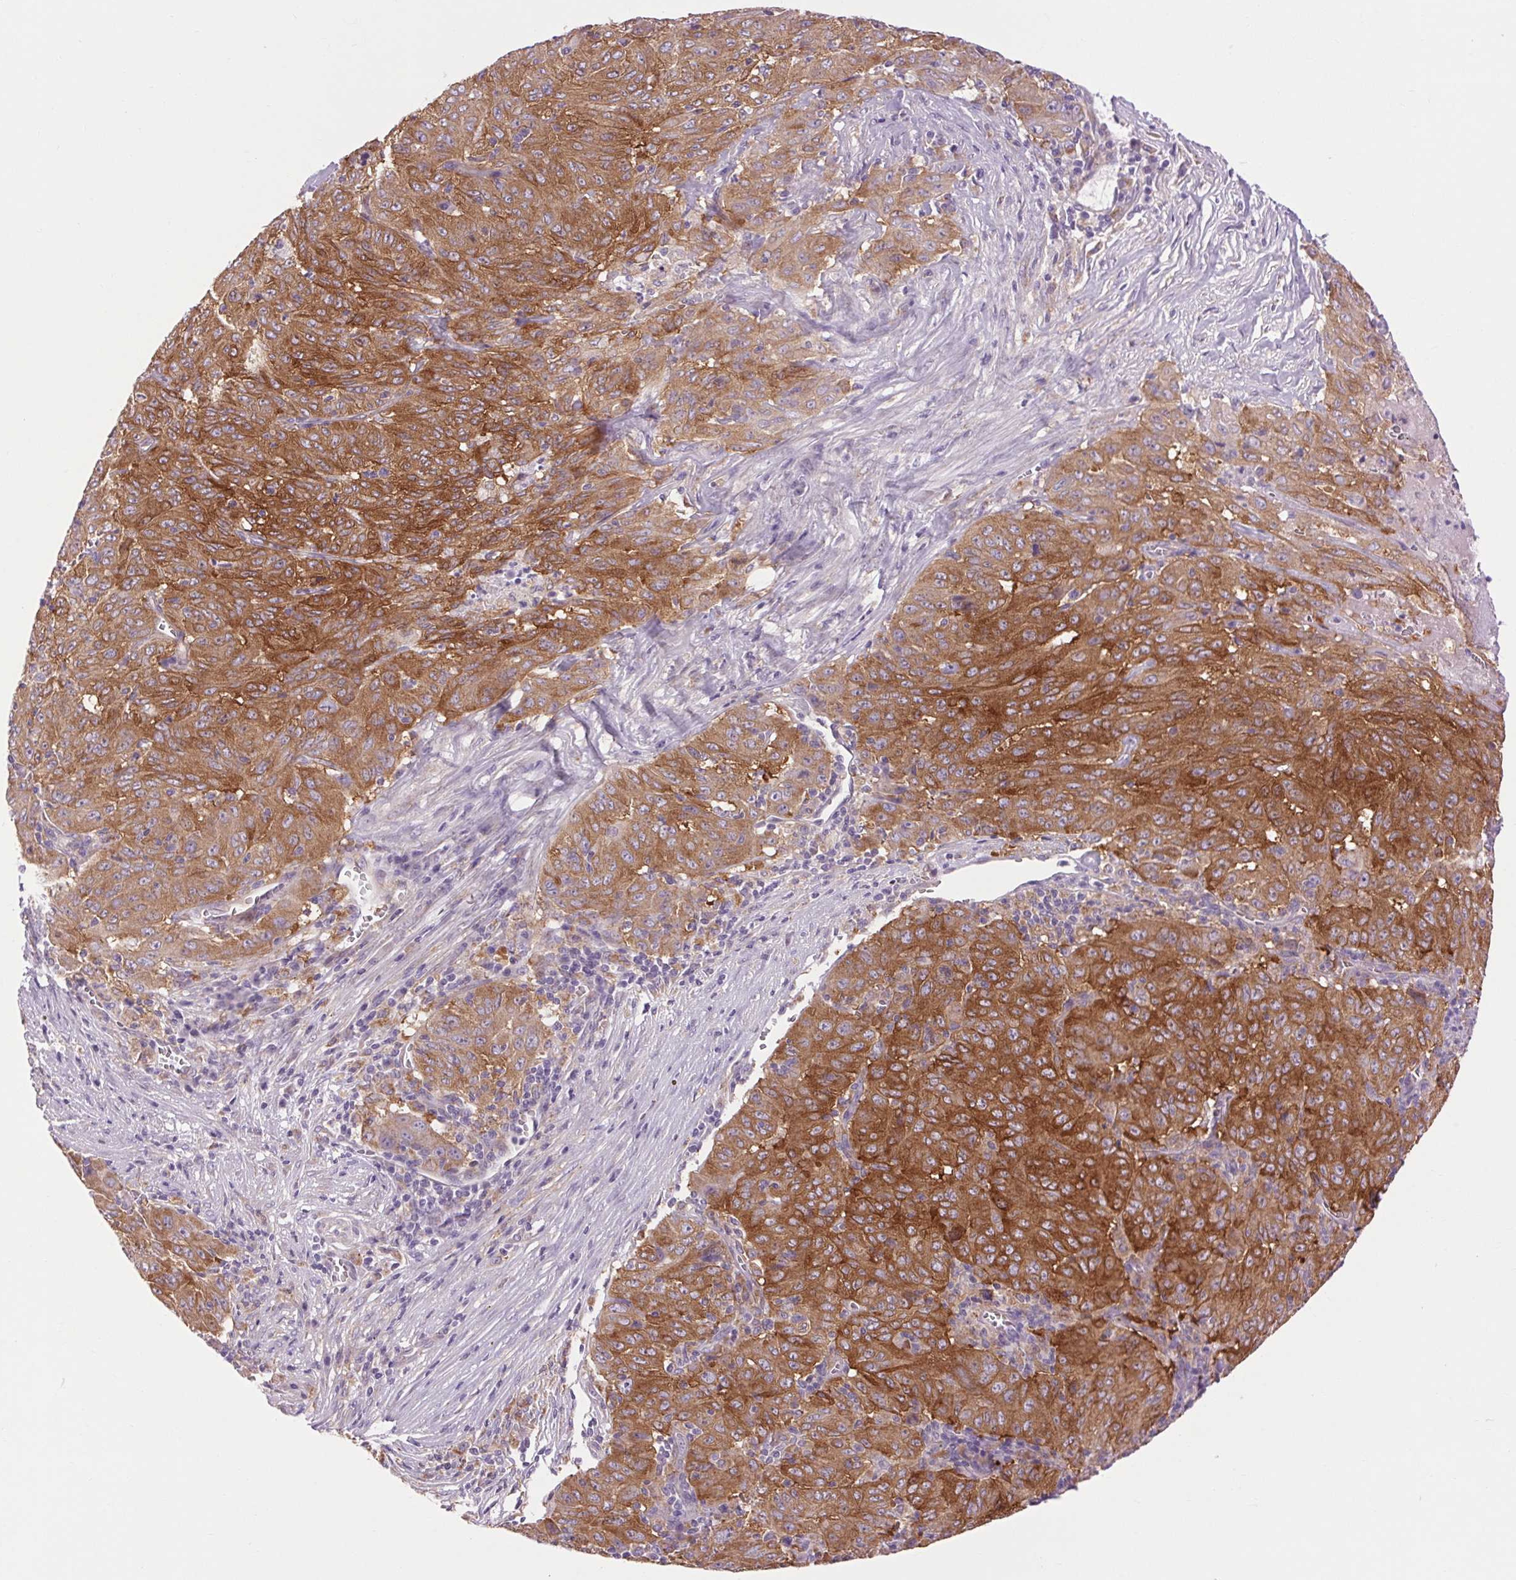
{"staining": {"intensity": "strong", "quantity": ">75%", "location": "cytoplasmic/membranous"}, "tissue": "pancreatic cancer", "cell_type": "Tumor cells", "image_type": "cancer", "snomed": [{"axis": "morphology", "description": "Adenocarcinoma, NOS"}, {"axis": "topography", "description": "Pancreas"}], "caption": "Adenocarcinoma (pancreatic) tissue exhibits strong cytoplasmic/membranous positivity in approximately >75% of tumor cells", "gene": "SOWAHC", "patient": {"sex": "male", "age": 63}}